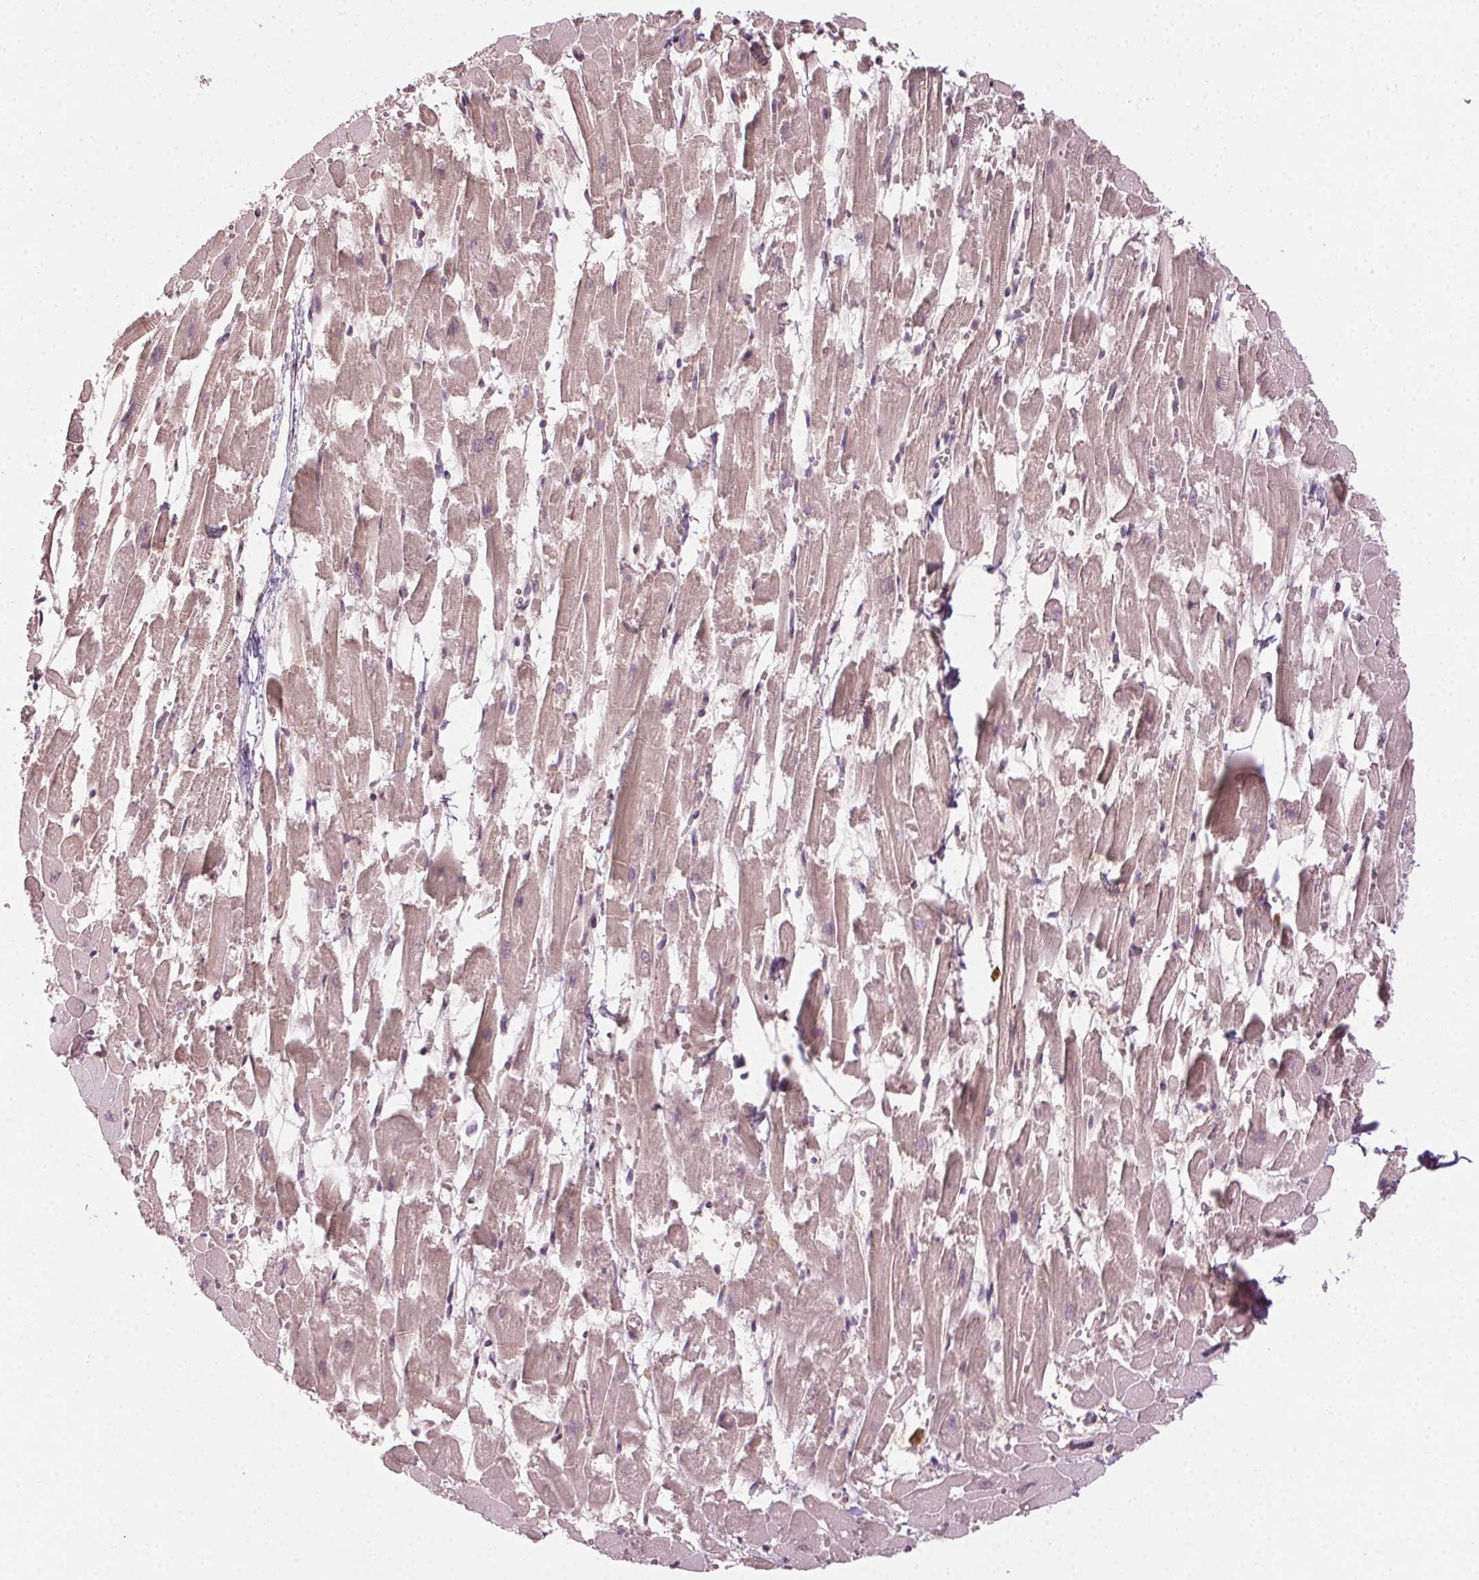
{"staining": {"intensity": "weak", "quantity": "25%-75%", "location": "cytoplasmic/membranous"}, "tissue": "heart muscle", "cell_type": "Cardiomyocytes", "image_type": "normal", "snomed": [{"axis": "morphology", "description": "Normal tissue, NOS"}, {"axis": "topography", "description": "Heart"}], "caption": "DAB immunohistochemical staining of unremarkable human heart muscle exhibits weak cytoplasmic/membranous protein positivity in approximately 25%-75% of cardiomyocytes.", "gene": "ATP1B3", "patient": {"sex": "female", "age": 52}}